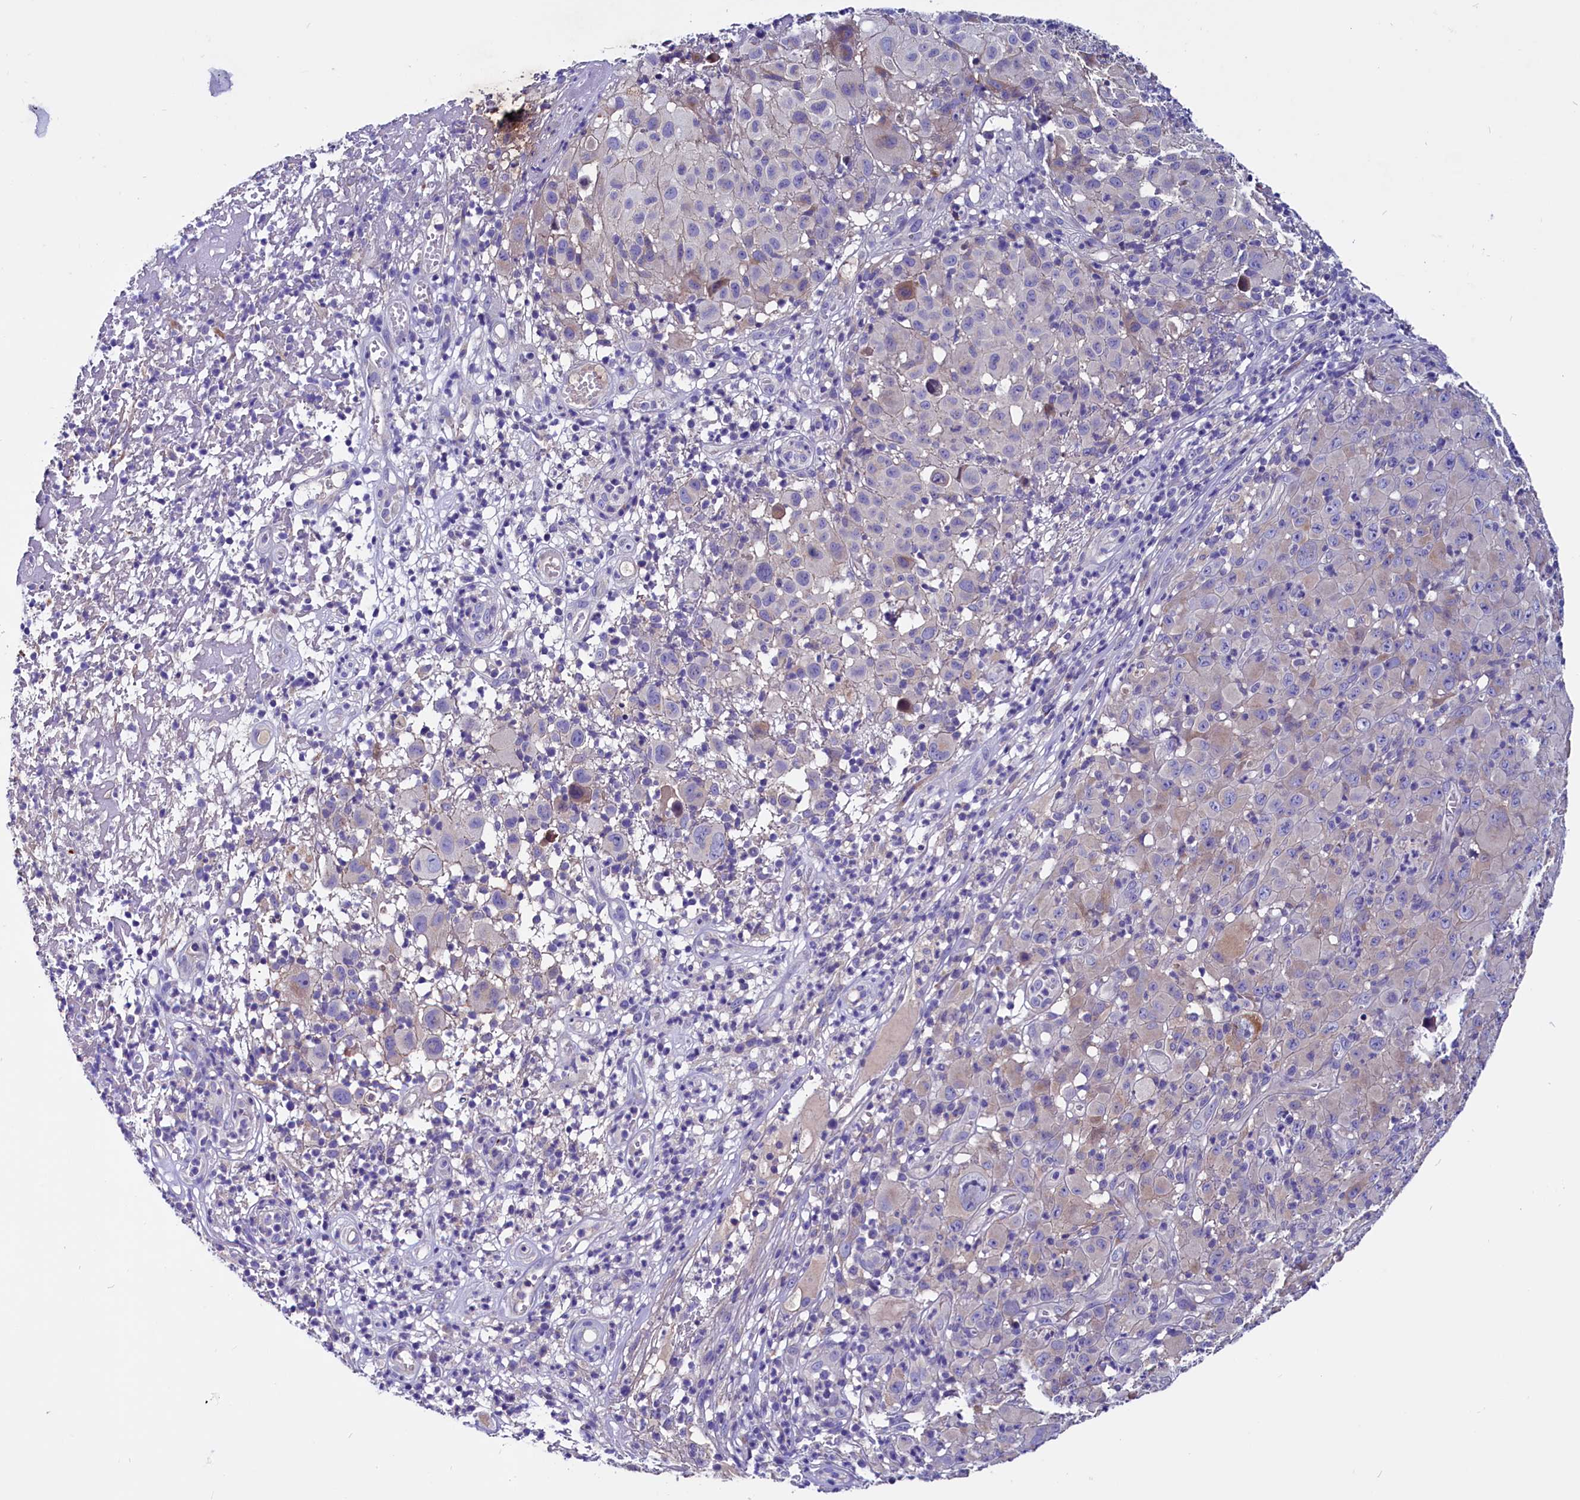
{"staining": {"intensity": "negative", "quantity": "none", "location": "none"}, "tissue": "melanoma", "cell_type": "Tumor cells", "image_type": "cancer", "snomed": [{"axis": "morphology", "description": "Malignant melanoma, NOS"}, {"axis": "topography", "description": "Skin"}], "caption": "Tumor cells show no significant protein expression in malignant melanoma.", "gene": "CCBE1", "patient": {"sex": "male", "age": 73}}